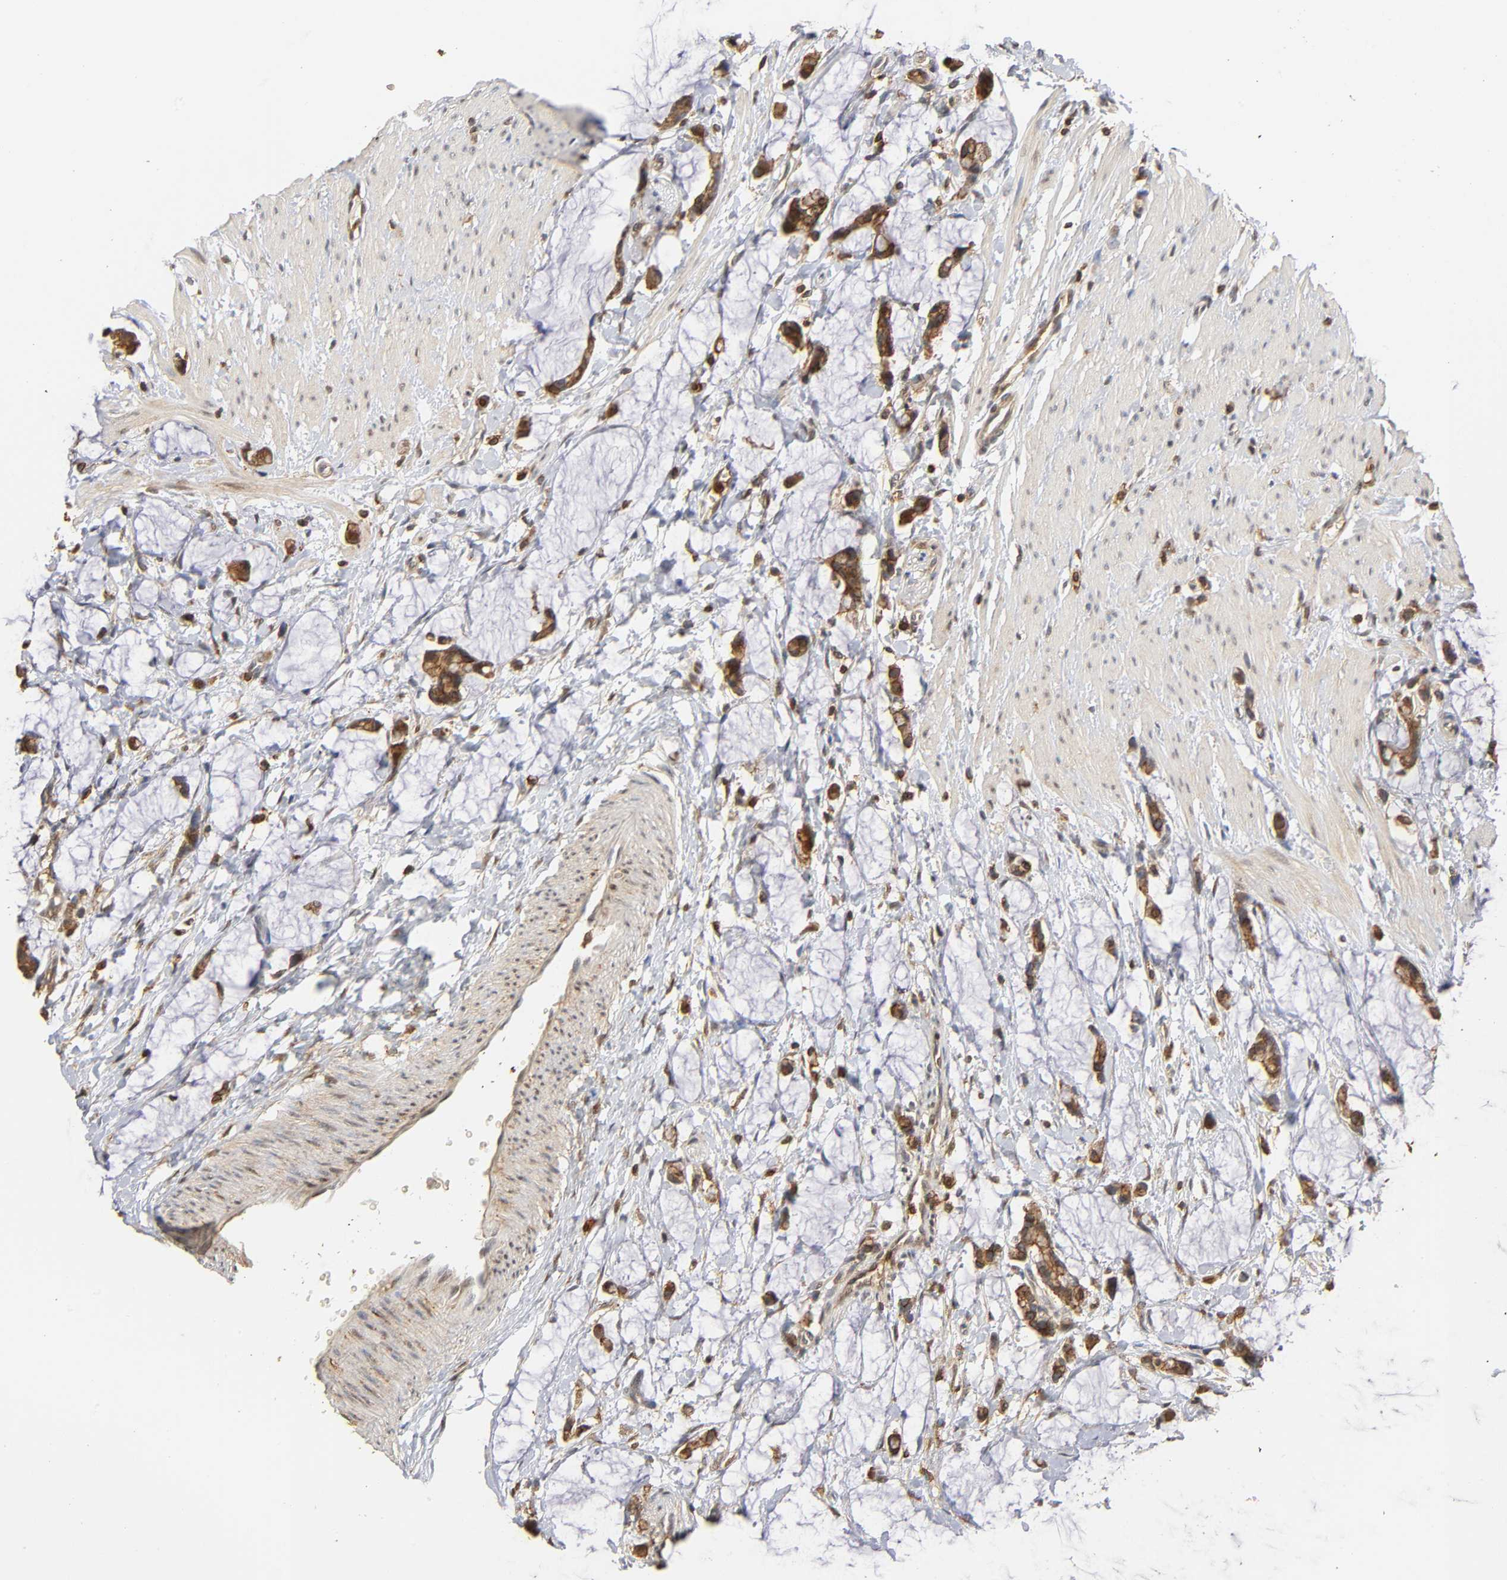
{"staining": {"intensity": "moderate", "quantity": ">75%", "location": "cytoplasmic/membranous"}, "tissue": "colorectal cancer", "cell_type": "Tumor cells", "image_type": "cancer", "snomed": [{"axis": "morphology", "description": "Adenocarcinoma, NOS"}, {"axis": "topography", "description": "Colon"}], "caption": "Protein expression by immunohistochemistry (IHC) reveals moderate cytoplasmic/membranous expression in approximately >75% of tumor cells in adenocarcinoma (colorectal).", "gene": "ANXA11", "patient": {"sex": "male", "age": 14}}